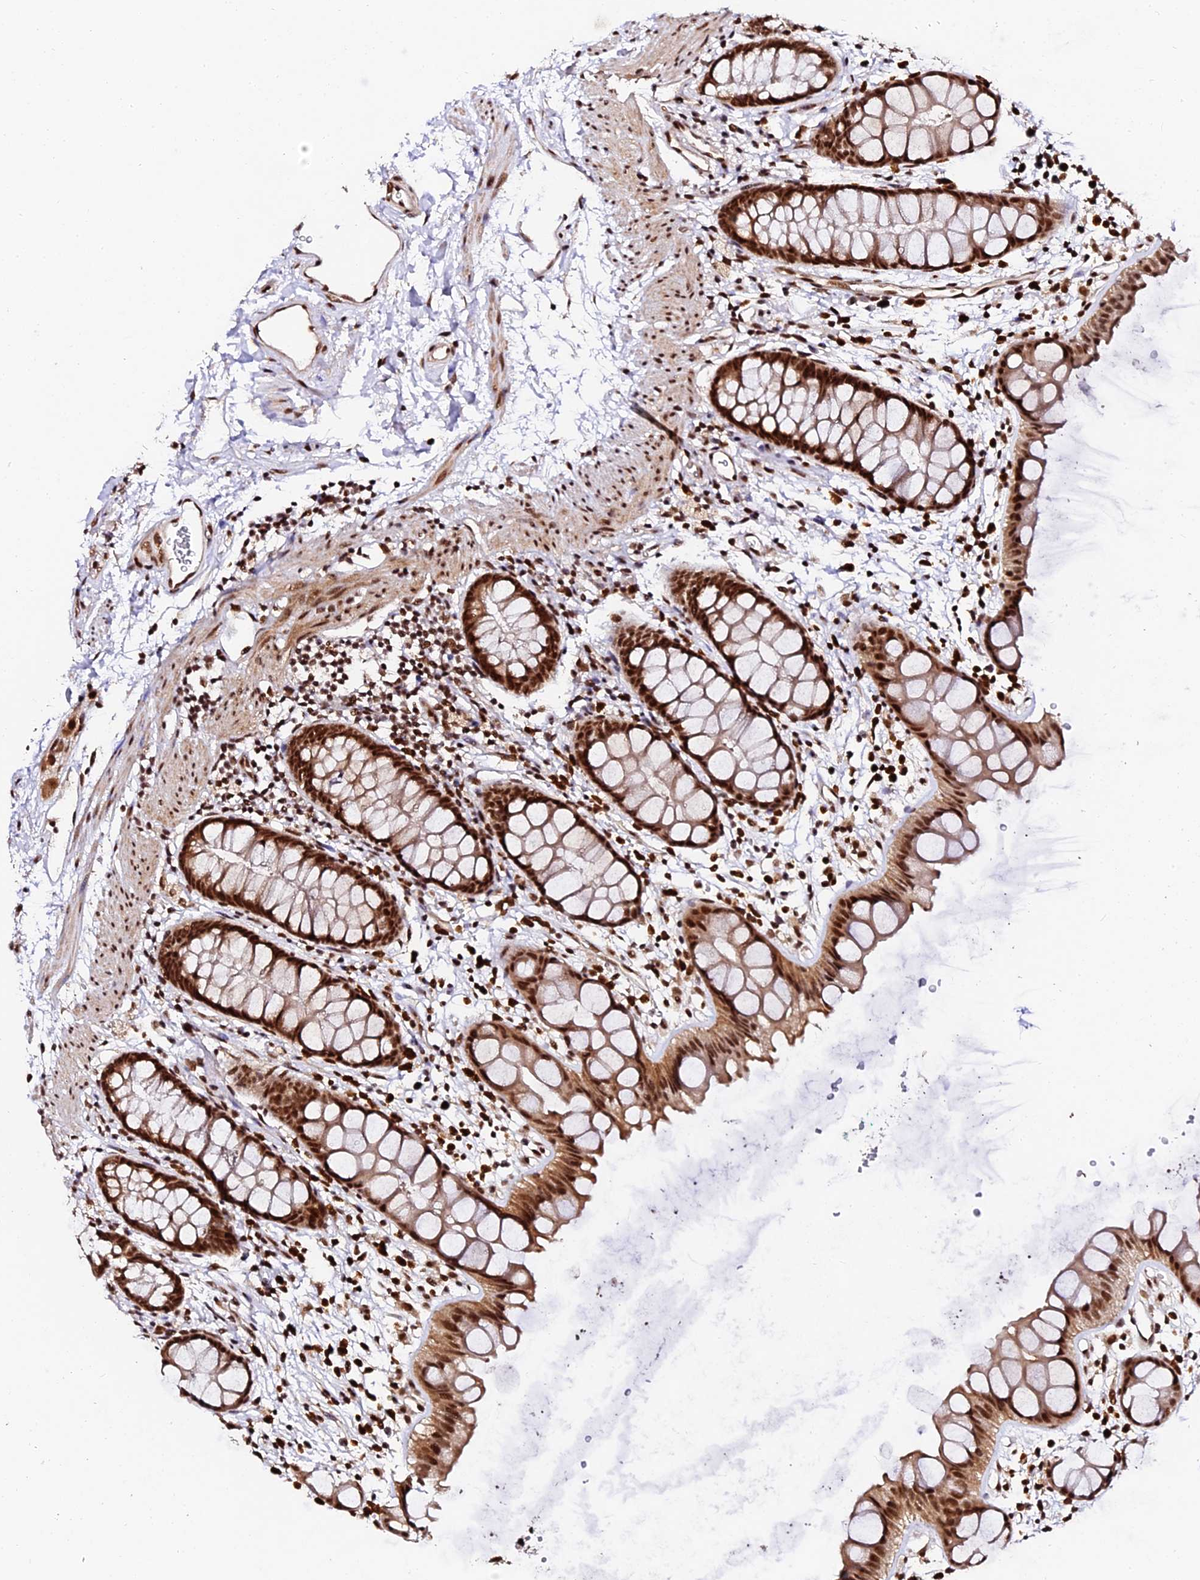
{"staining": {"intensity": "strong", "quantity": ">75%", "location": "cytoplasmic/membranous,nuclear"}, "tissue": "rectum", "cell_type": "Glandular cells", "image_type": "normal", "snomed": [{"axis": "morphology", "description": "Normal tissue, NOS"}, {"axis": "topography", "description": "Rectum"}], "caption": "This is a histology image of immunohistochemistry (IHC) staining of unremarkable rectum, which shows strong positivity in the cytoplasmic/membranous,nuclear of glandular cells.", "gene": "MCRS1", "patient": {"sex": "female", "age": 65}}